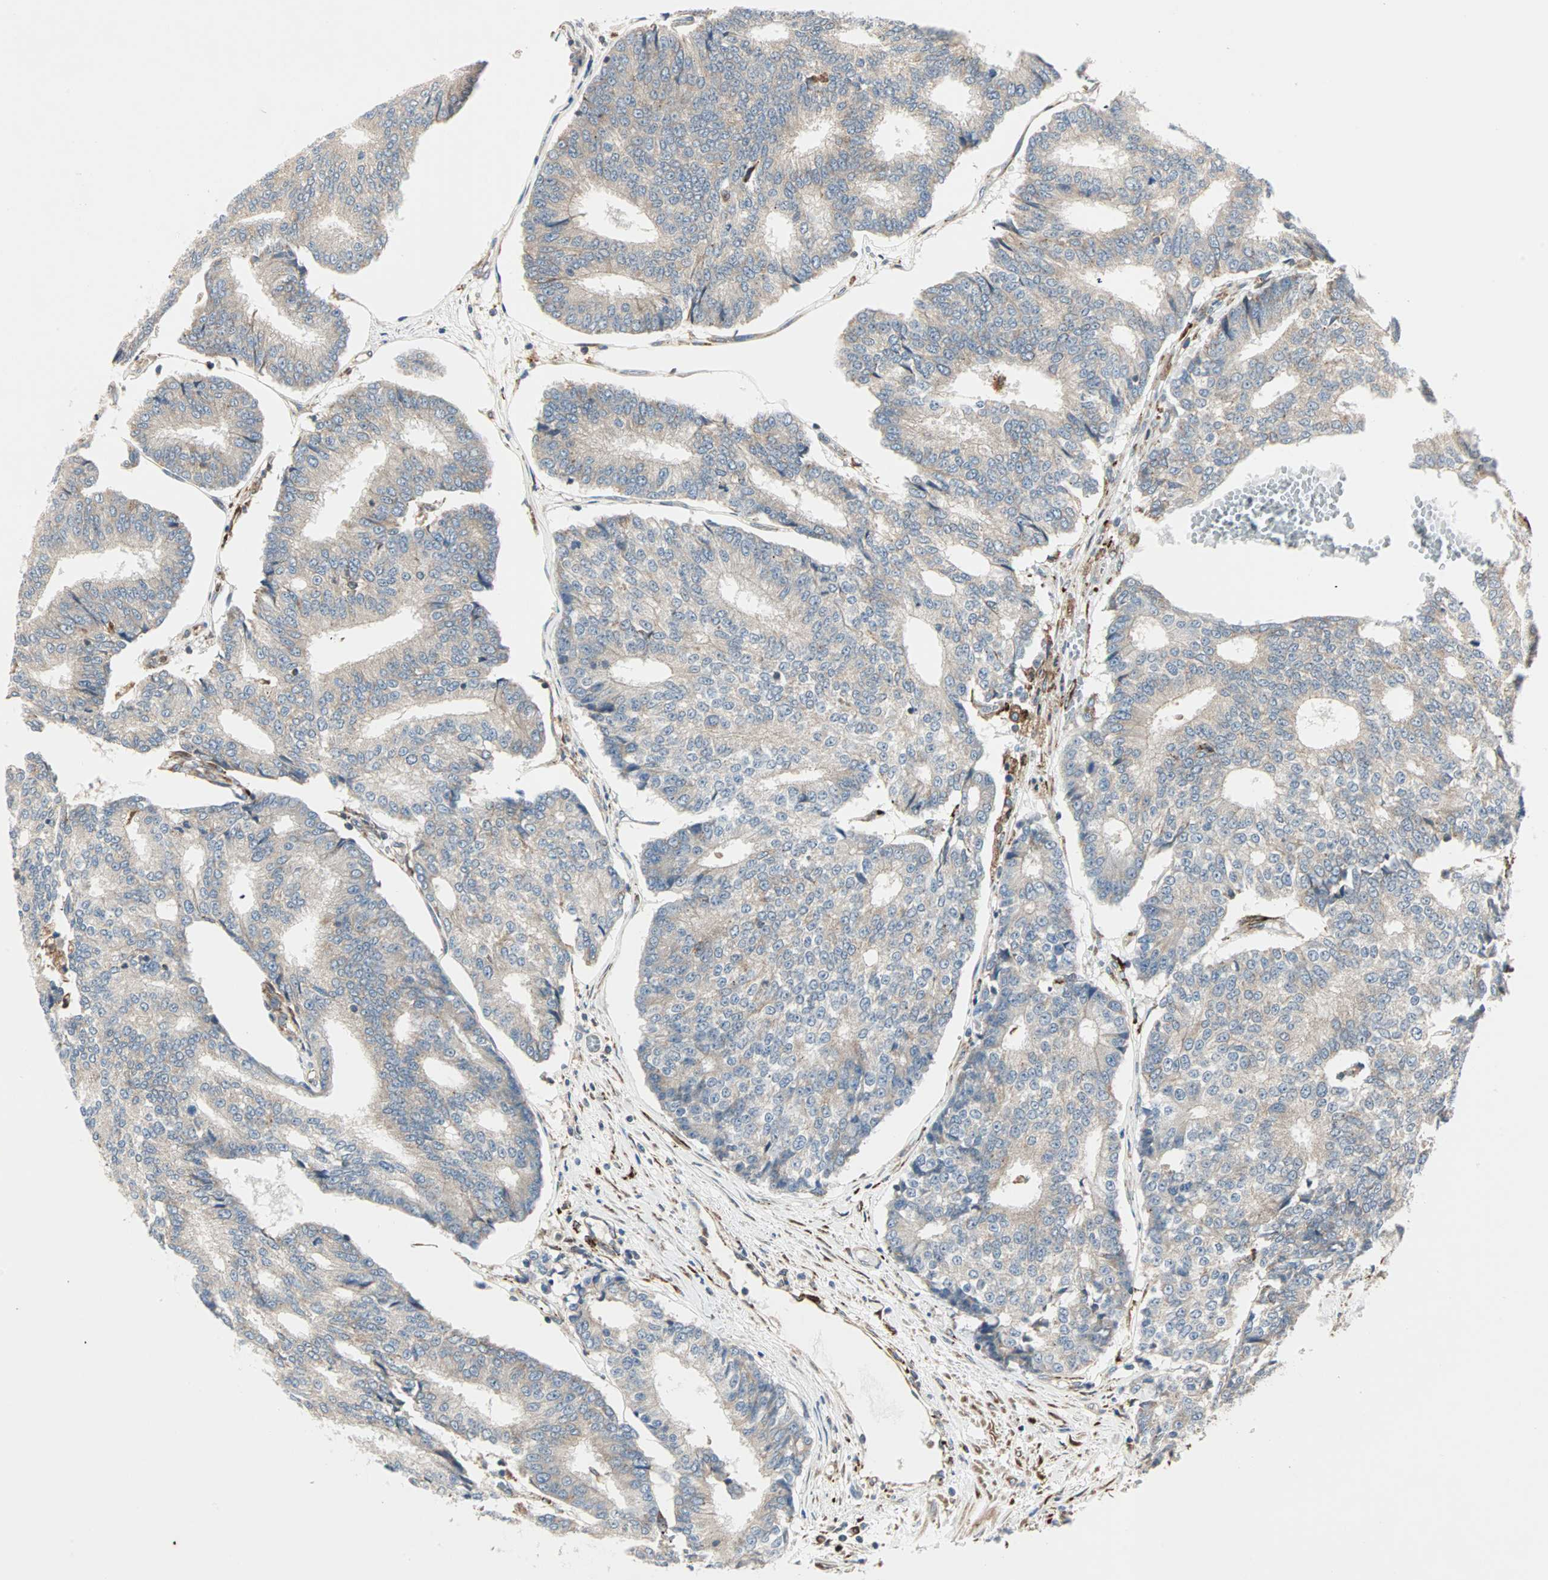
{"staining": {"intensity": "weak", "quantity": ">75%", "location": "cytoplasmic/membranous"}, "tissue": "prostate cancer", "cell_type": "Tumor cells", "image_type": "cancer", "snomed": [{"axis": "morphology", "description": "Adenocarcinoma, High grade"}, {"axis": "topography", "description": "Prostate"}], "caption": "Immunohistochemical staining of high-grade adenocarcinoma (prostate) shows low levels of weak cytoplasmic/membranous protein positivity in approximately >75% of tumor cells.", "gene": "H6PD", "patient": {"sex": "male", "age": 55}}